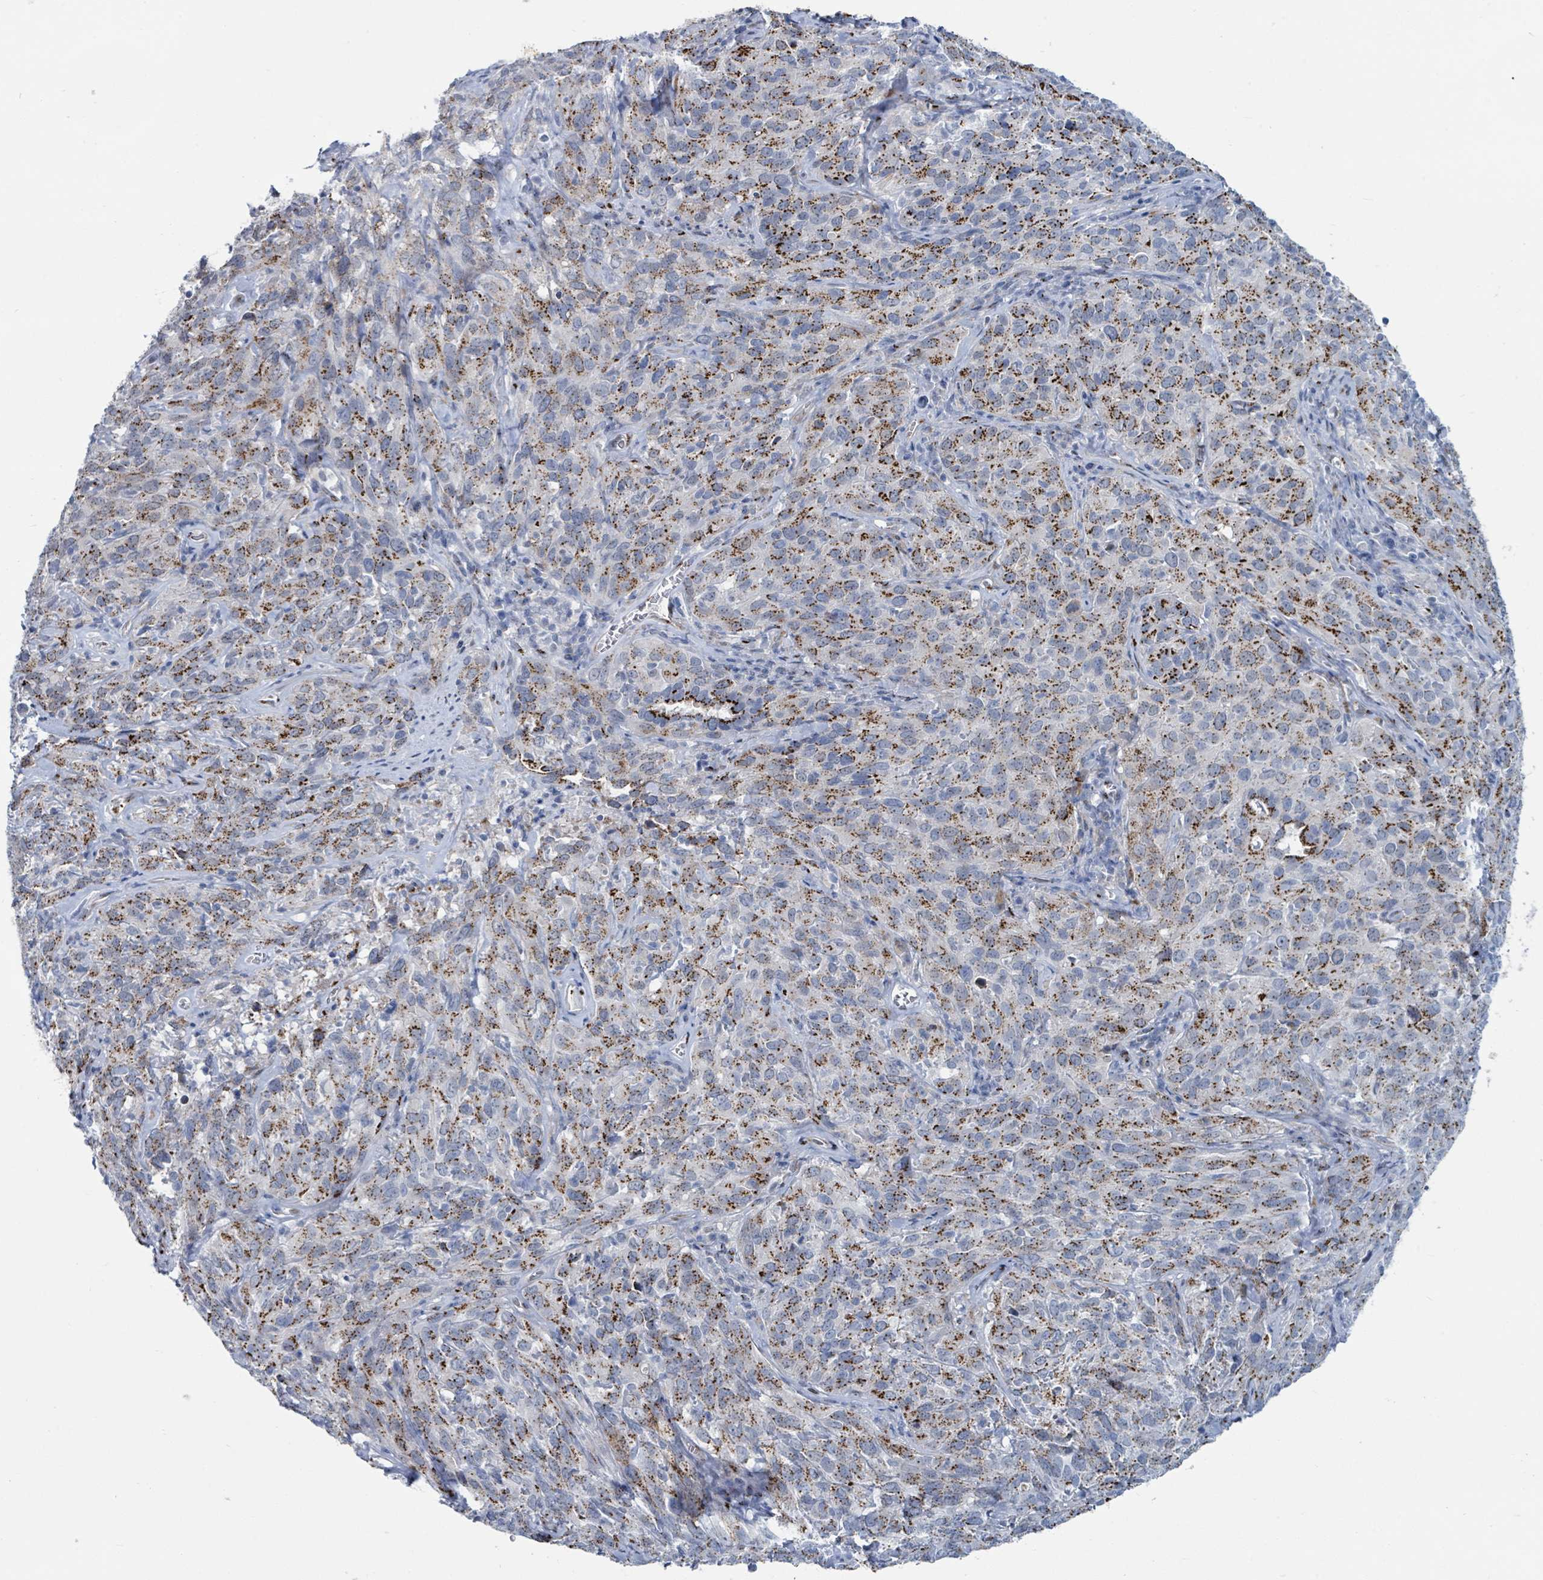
{"staining": {"intensity": "strong", "quantity": "25%-75%", "location": "cytoplasmic/membranous"}, "tissue": "cervical cancer", "cell_type": "Tumor cells", "image_type": "cancer", "snomed": [{"axis": "morphology", "description": "Squamous cell carcinoma, NOS"}, {"axis": "topography", "description": "Cervix"}], "caption": "The immunohistochemical stain shows strong cytoplasmic/membranous staining in tumor cells of cervical squamous cell carcinoma tissue.", "gene": "DCAF5", "patient": {"sex": "female", "age": 51}}